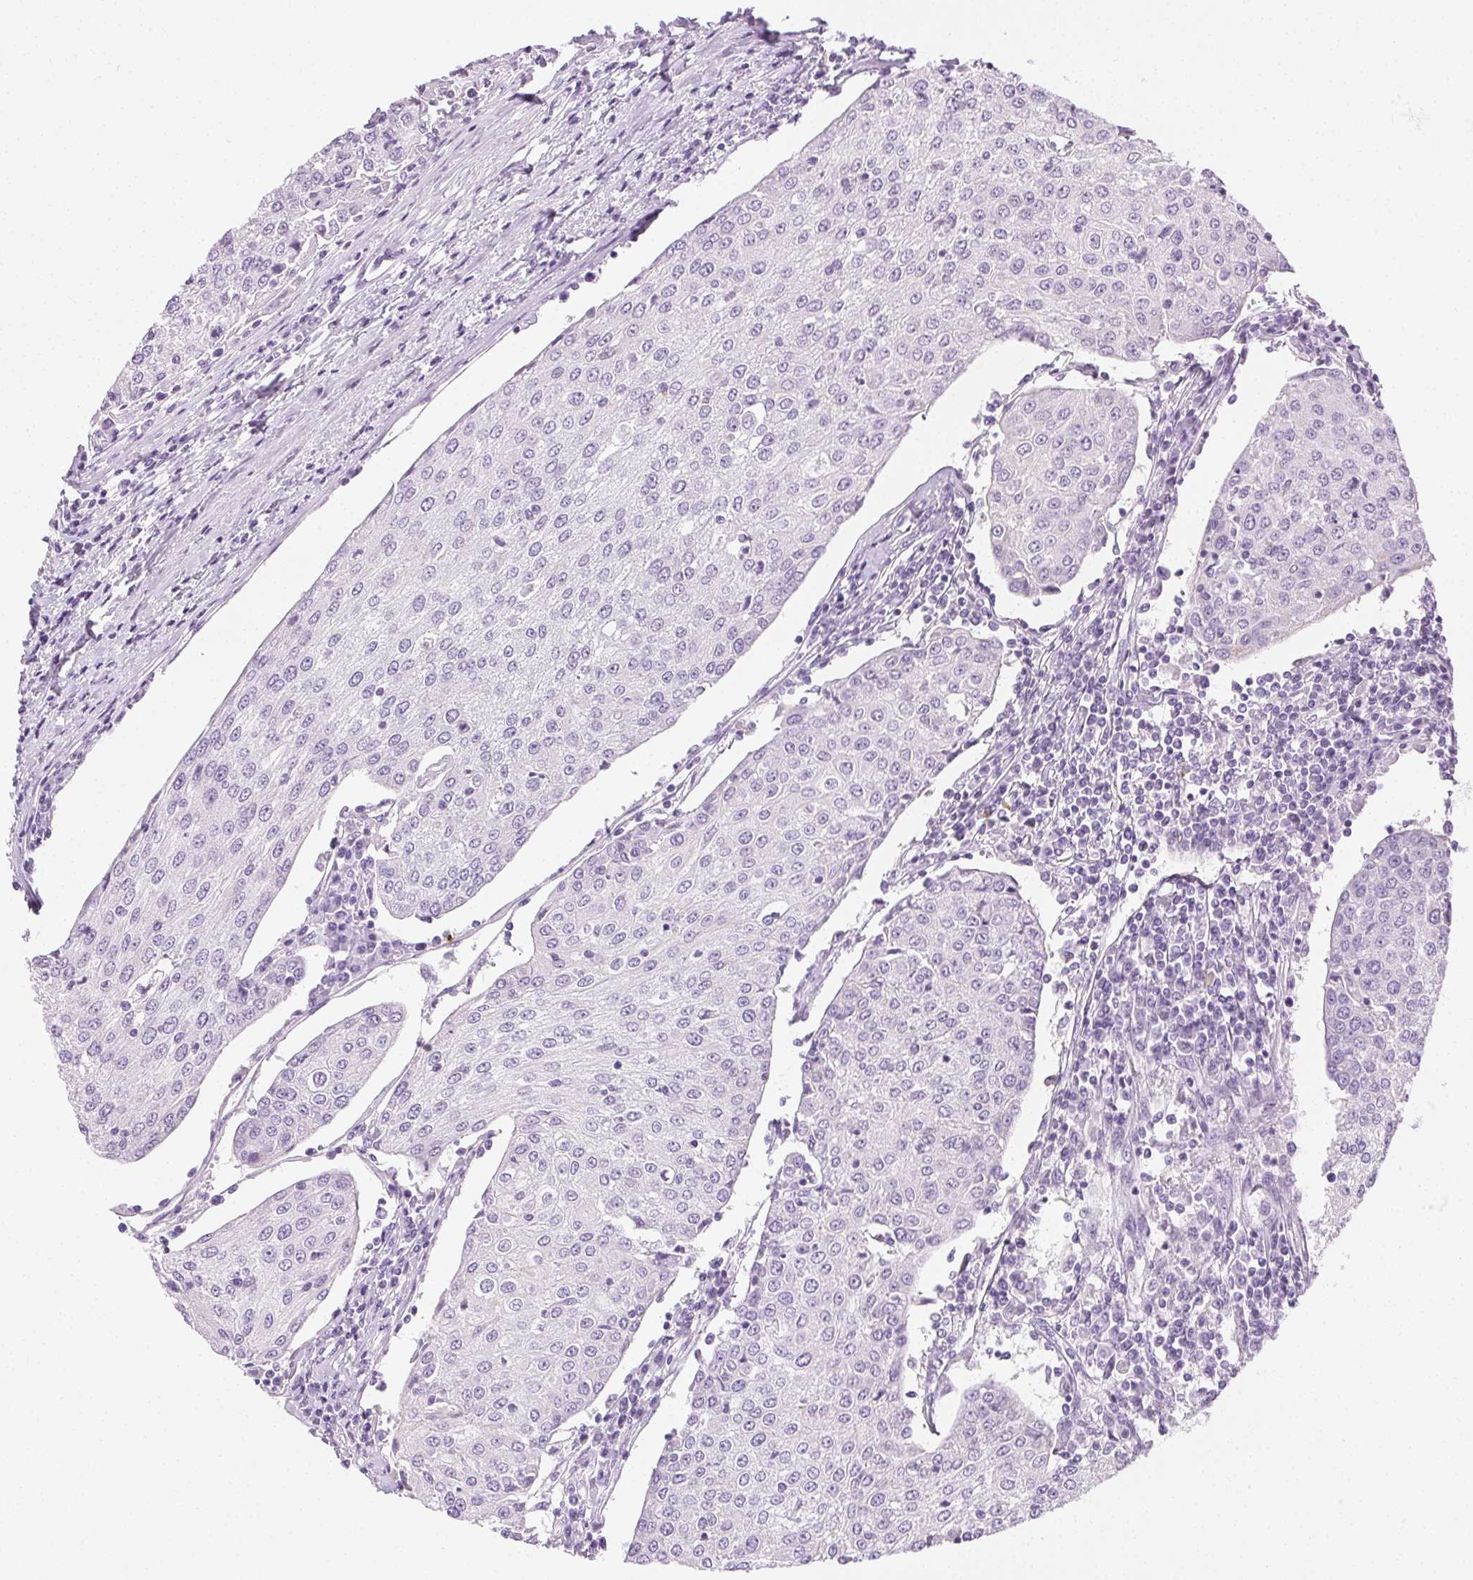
{"staining": {"intensity": "negative", "quantity": "none", "location": "none"}, "tissue": "urothelial cancer", "cell_type": "Tumor cells", "image_type": "cancer", "snomed": [{"axis": "morphology", "description": "Urothelial carcinoma, High grade"}, {"axis": "topography", "description": "Urinary bladder"}], "caption": "Immunohistochemistry of human high-grade urothelial carcinoma reveals no expression in tumor cells.", "gene": "C20orf85", "patient": {"sex": "female", "age": 85}}